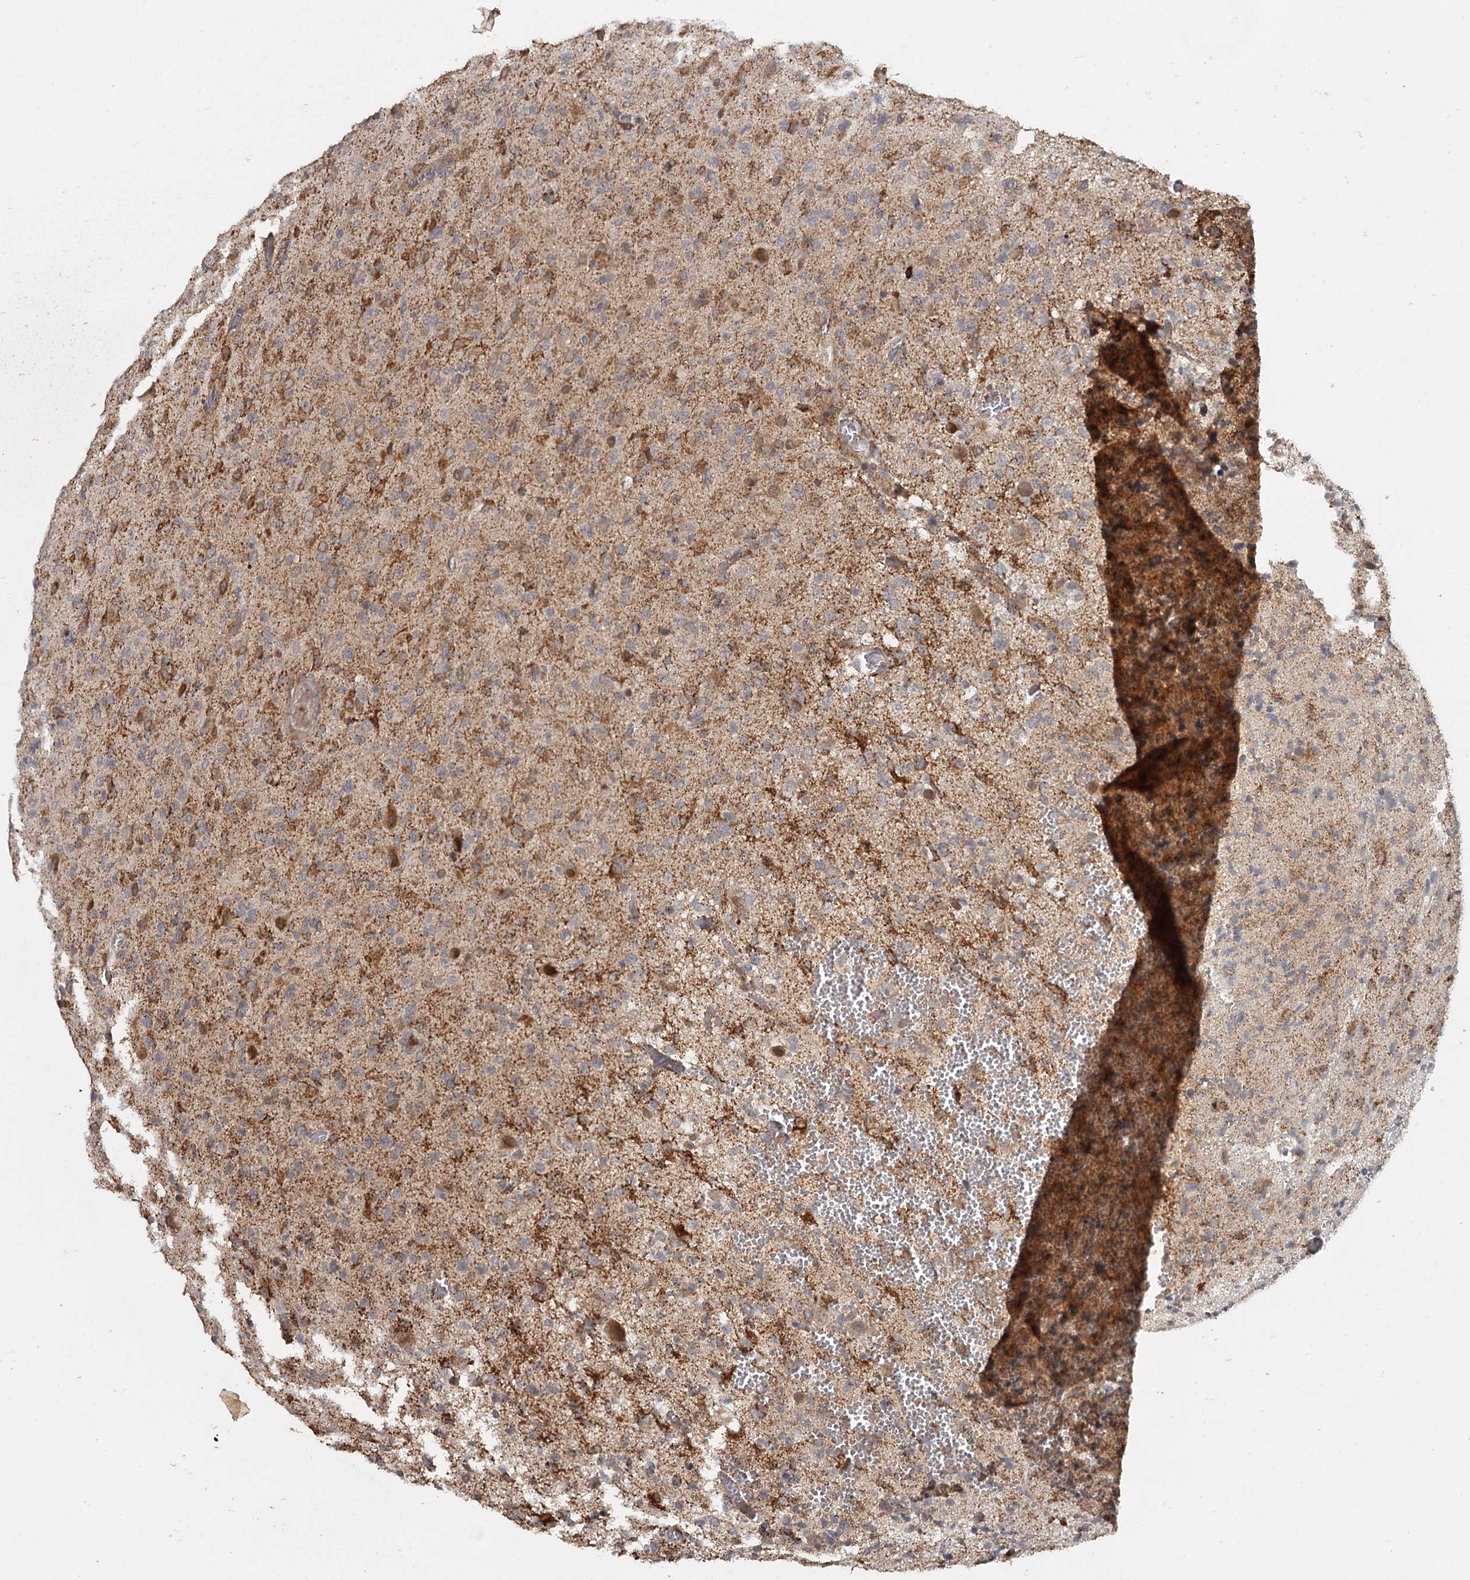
{"staining": {"intensity": "moderate", "quantity": "25%-75%", "location": "cytoplasmic/membranous"}, "tissue": "glioma", "cell_type": "Tumor cells", "image_type": "cancer", "snomed": [{"axis": "morphology", "description": "Glioma, malignant, High grade"}, {"axis": "topography", "description": "Brain"}], "caption": "Protein expression analysis of human glioma reveals moderate cytoplasmic/membranous positivity in approximately 25%-75% of tumor cells. (Brightfield microscopy of DAB IHC at high magnification).", "gene": "FAXC", "patient": {"sex": "female", "age": 57}}